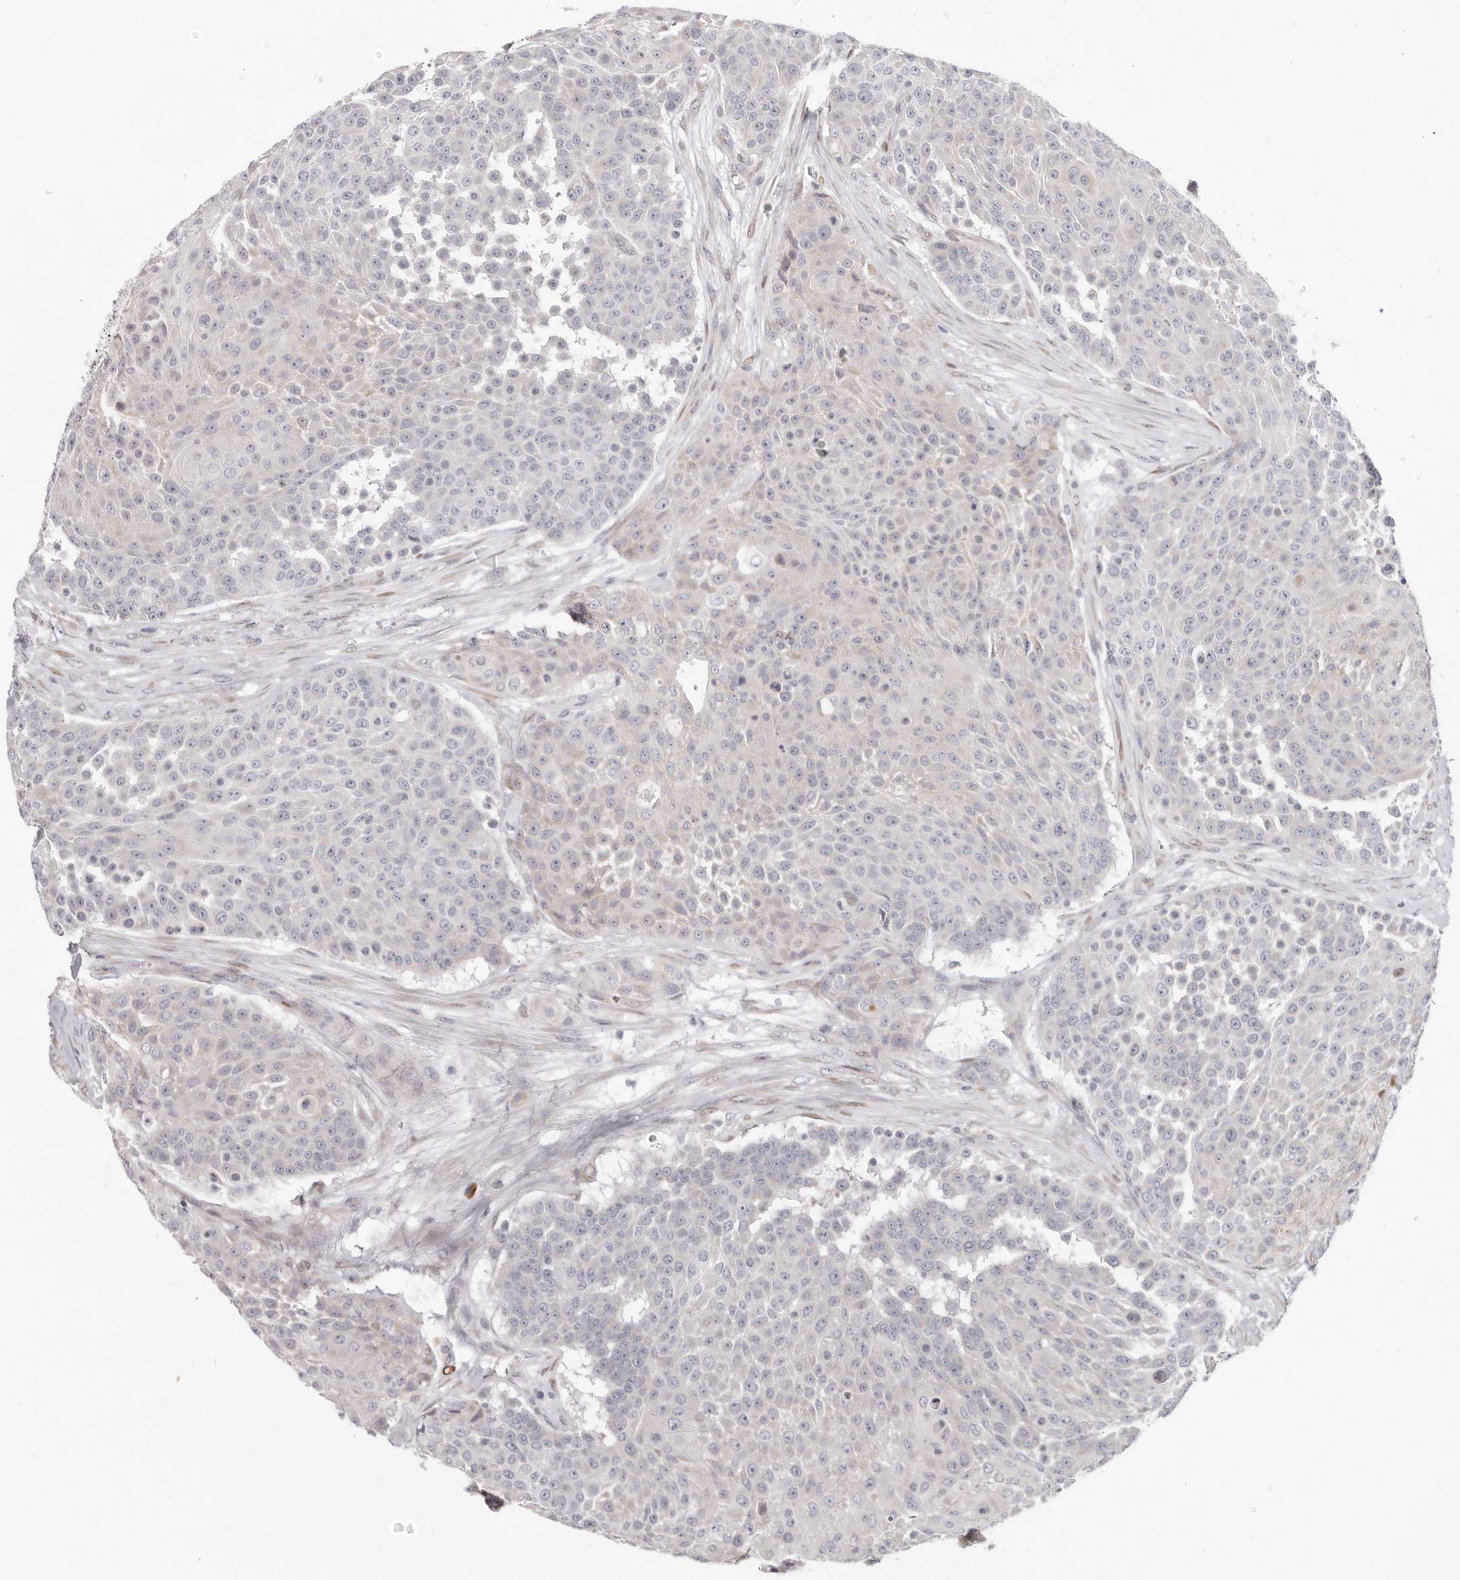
{"staining": {"intensity": "negative", "quantity": "none", "location": "none"}, "tissue": "urothelial cancer", "cell_type": "Tumor cells", "image_type": "cancer", "snomed": [{"axis": "morphology", "description": "Urothelial carcinoma, High grade"}, {"axis": "topography", "description": "Urinary bladder"}], "caption": "Tumor cells are negative for protein expression in human urothelial carcinoma (high-grade).", "gene": "SRP19", "patient": {"sex": "female", "age": 63}}